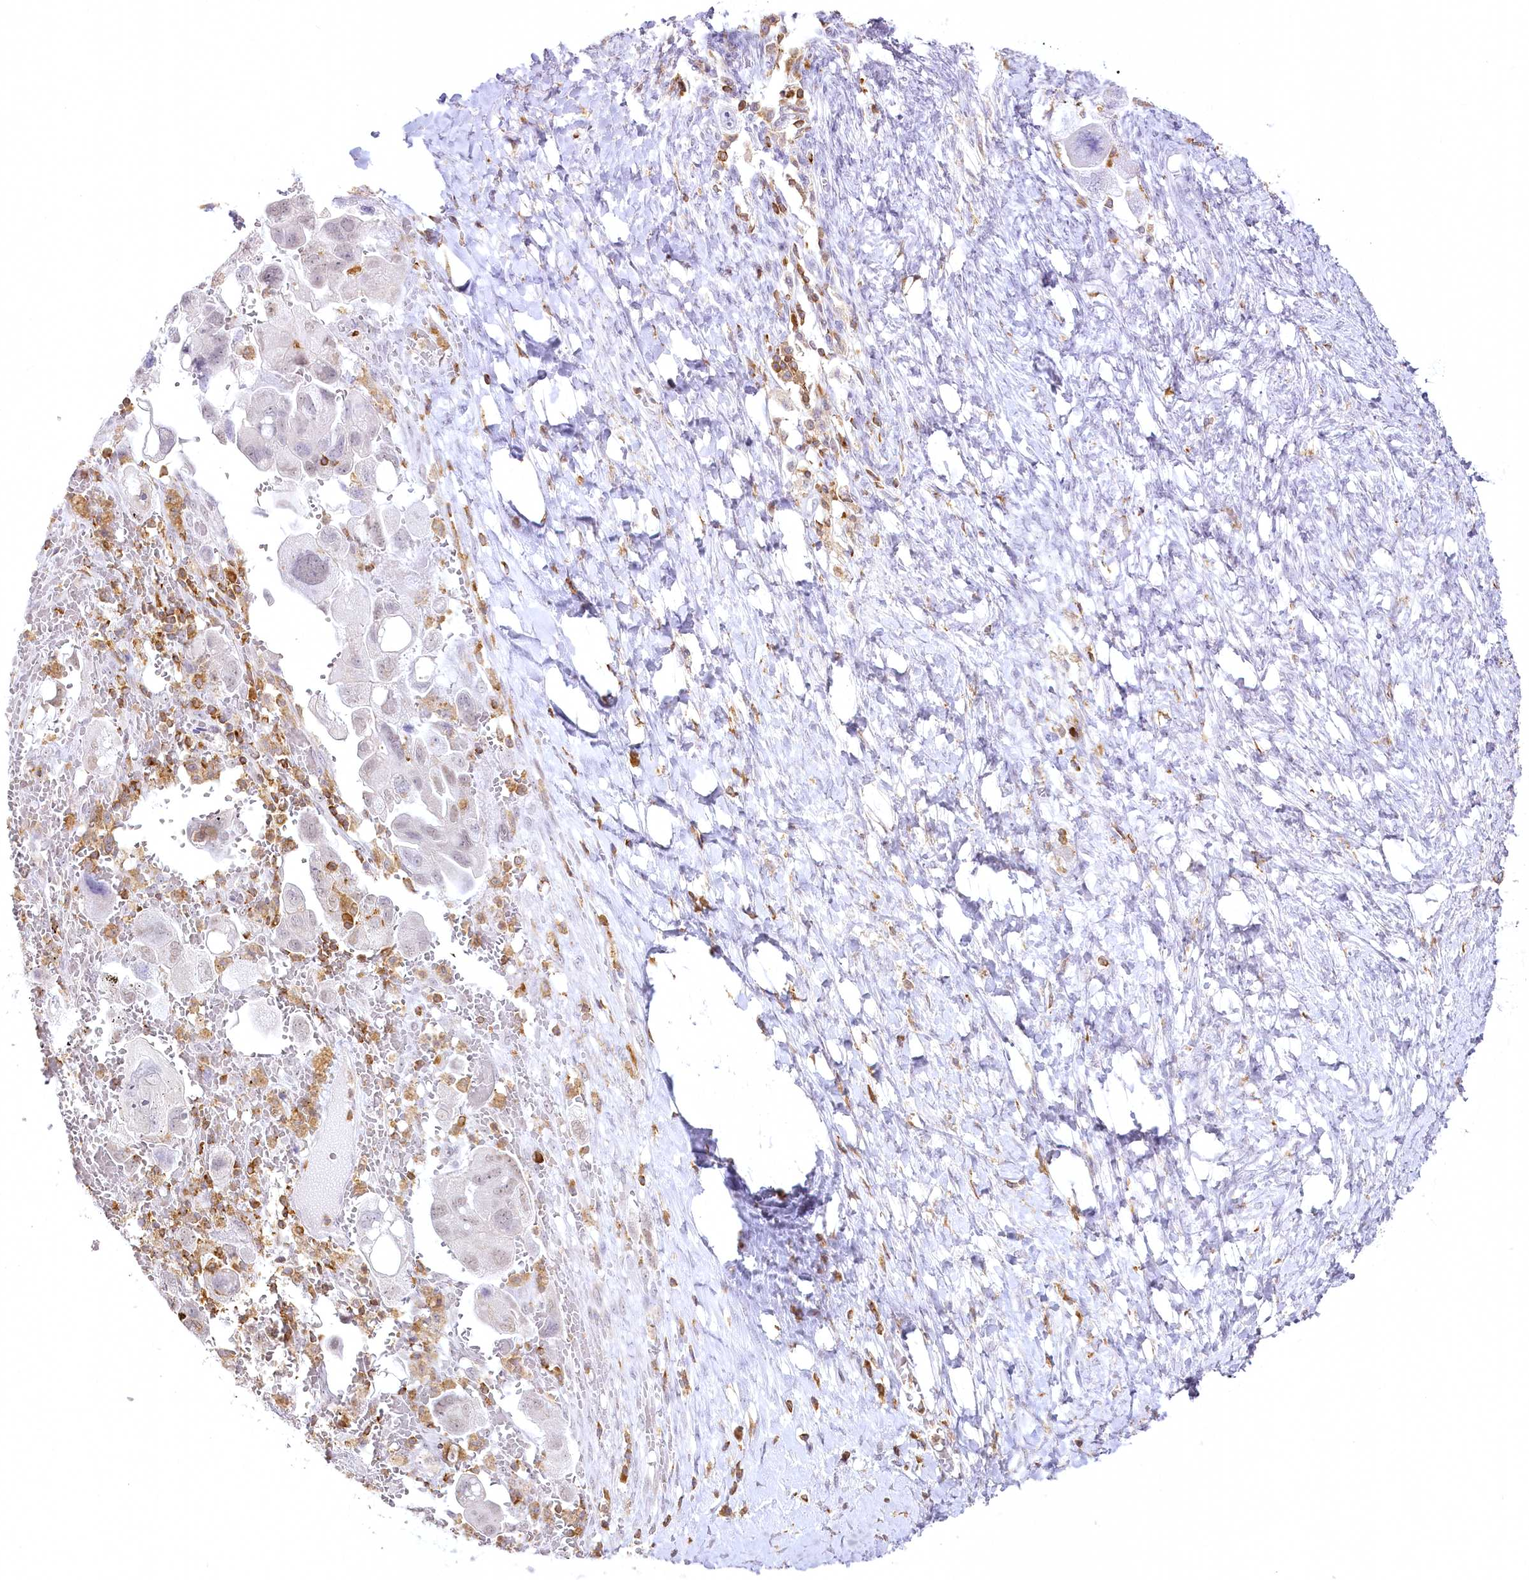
{"staining": {"intensity": "weak", "quantity": "<25%", "location": "nuclear"}, "tissue": "ovarian cancer", "cell_type": "Tumor cells", "image_type": "cancer", "snomed": [{"axis": "morphology", "description": "Carcinoma, NOS"}, {"axis": "morphology", "description": "Cystadenocarcinoma, serous, NOS"}, {"axis": "topography", "description": "Ovary"}], "caption": "Ovarian cancer (serous cystadenocarcinoma) stained for a protein using immunohistochemistry (IHC) reveals no expression tumor cells.", "gene": "DOCK2", "patient": {"sex": "female", "age": 69}}